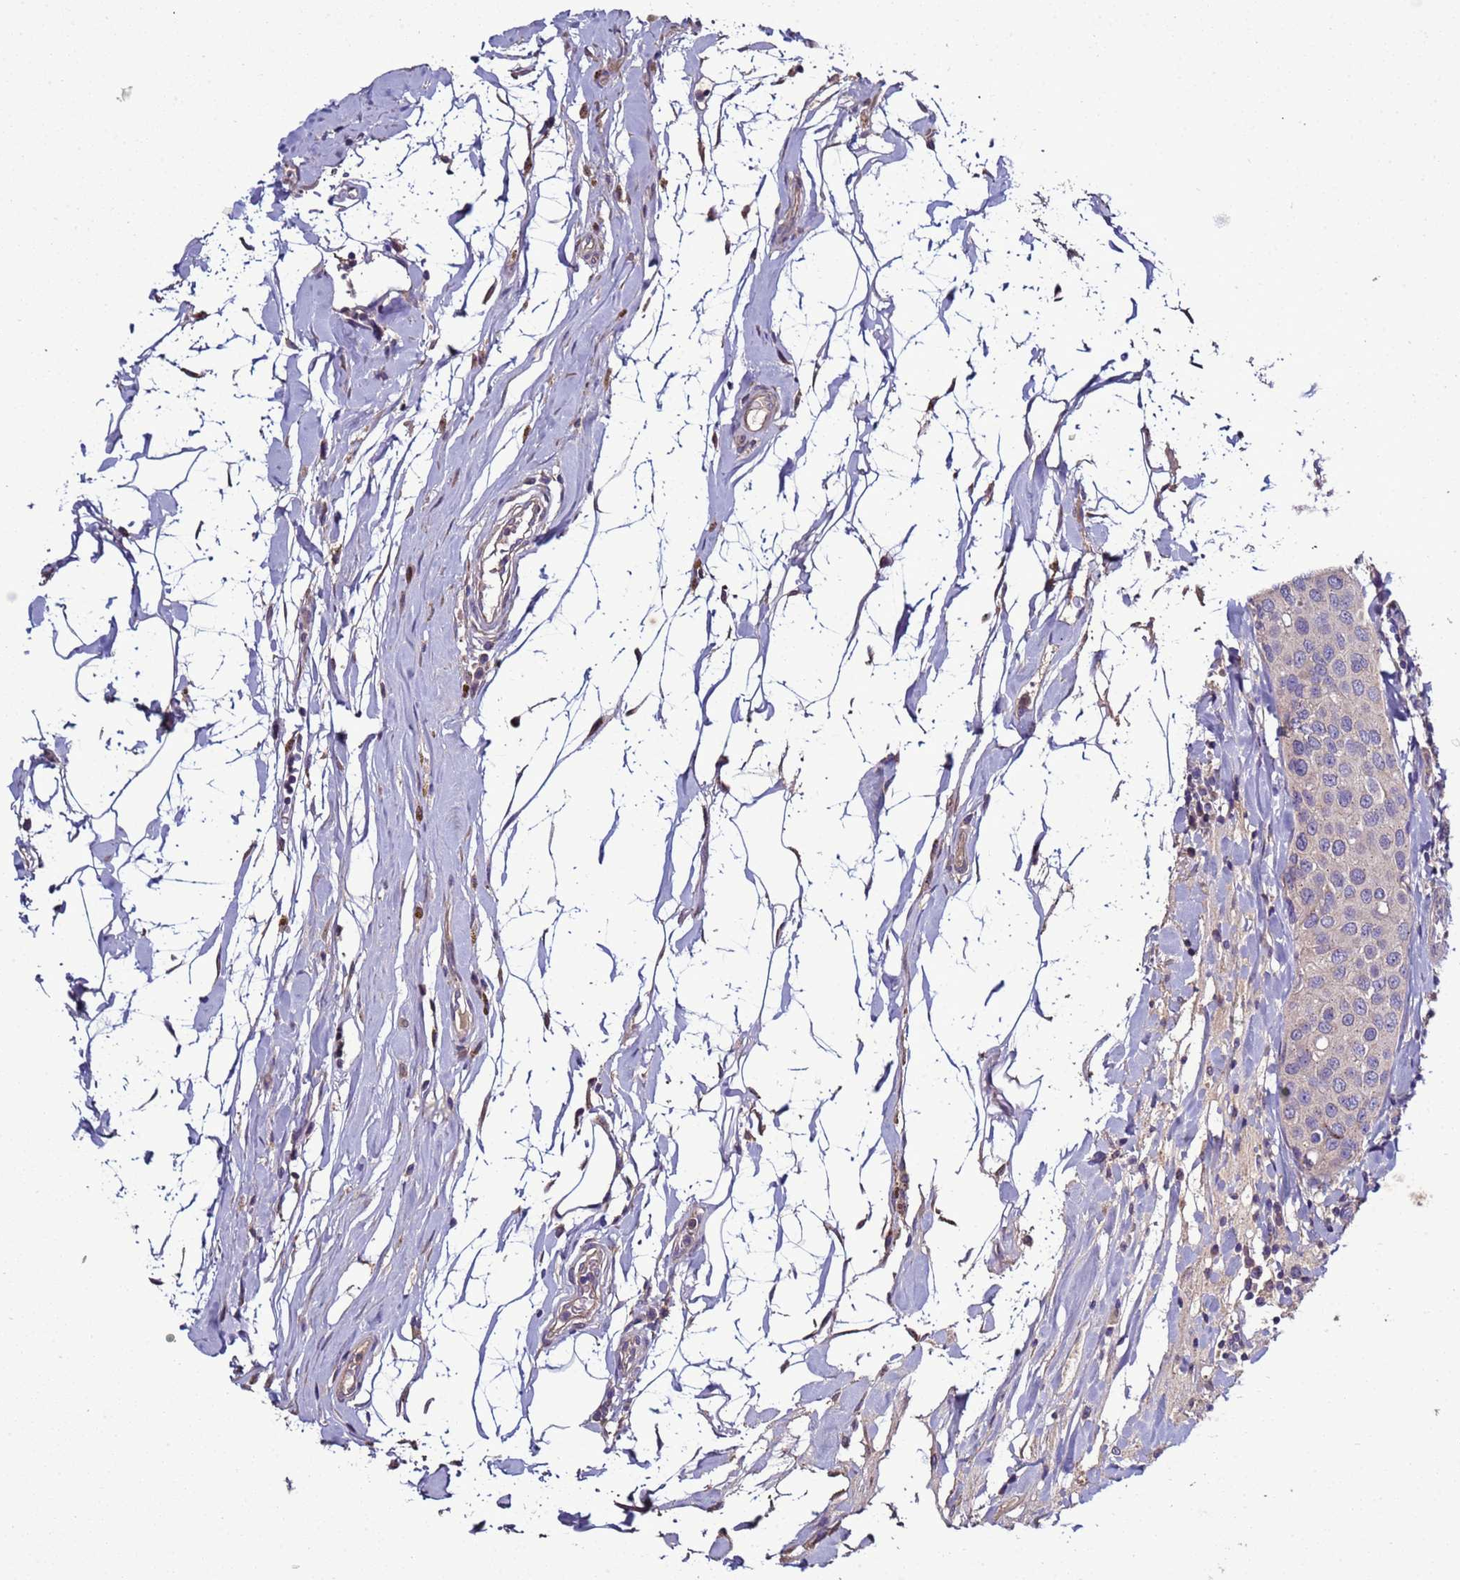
{"staining": {"intensity": "negative", "quantity": "none", "location": "none"}, "tissue": "breast cancer", "cell_type": "Tumor cells", "image_type": "cancer", "snomed": [{"axis": "morphology", "description": "Duct carcinoma"}, {"axis": "topography", "description": "Breast"}], "caption": "Immunohistochemistry (IHC) of breast cancer displays no staining in tumor cells.", "gene": "RABL2B", "patient": {"sex": "female", "age": 55}}